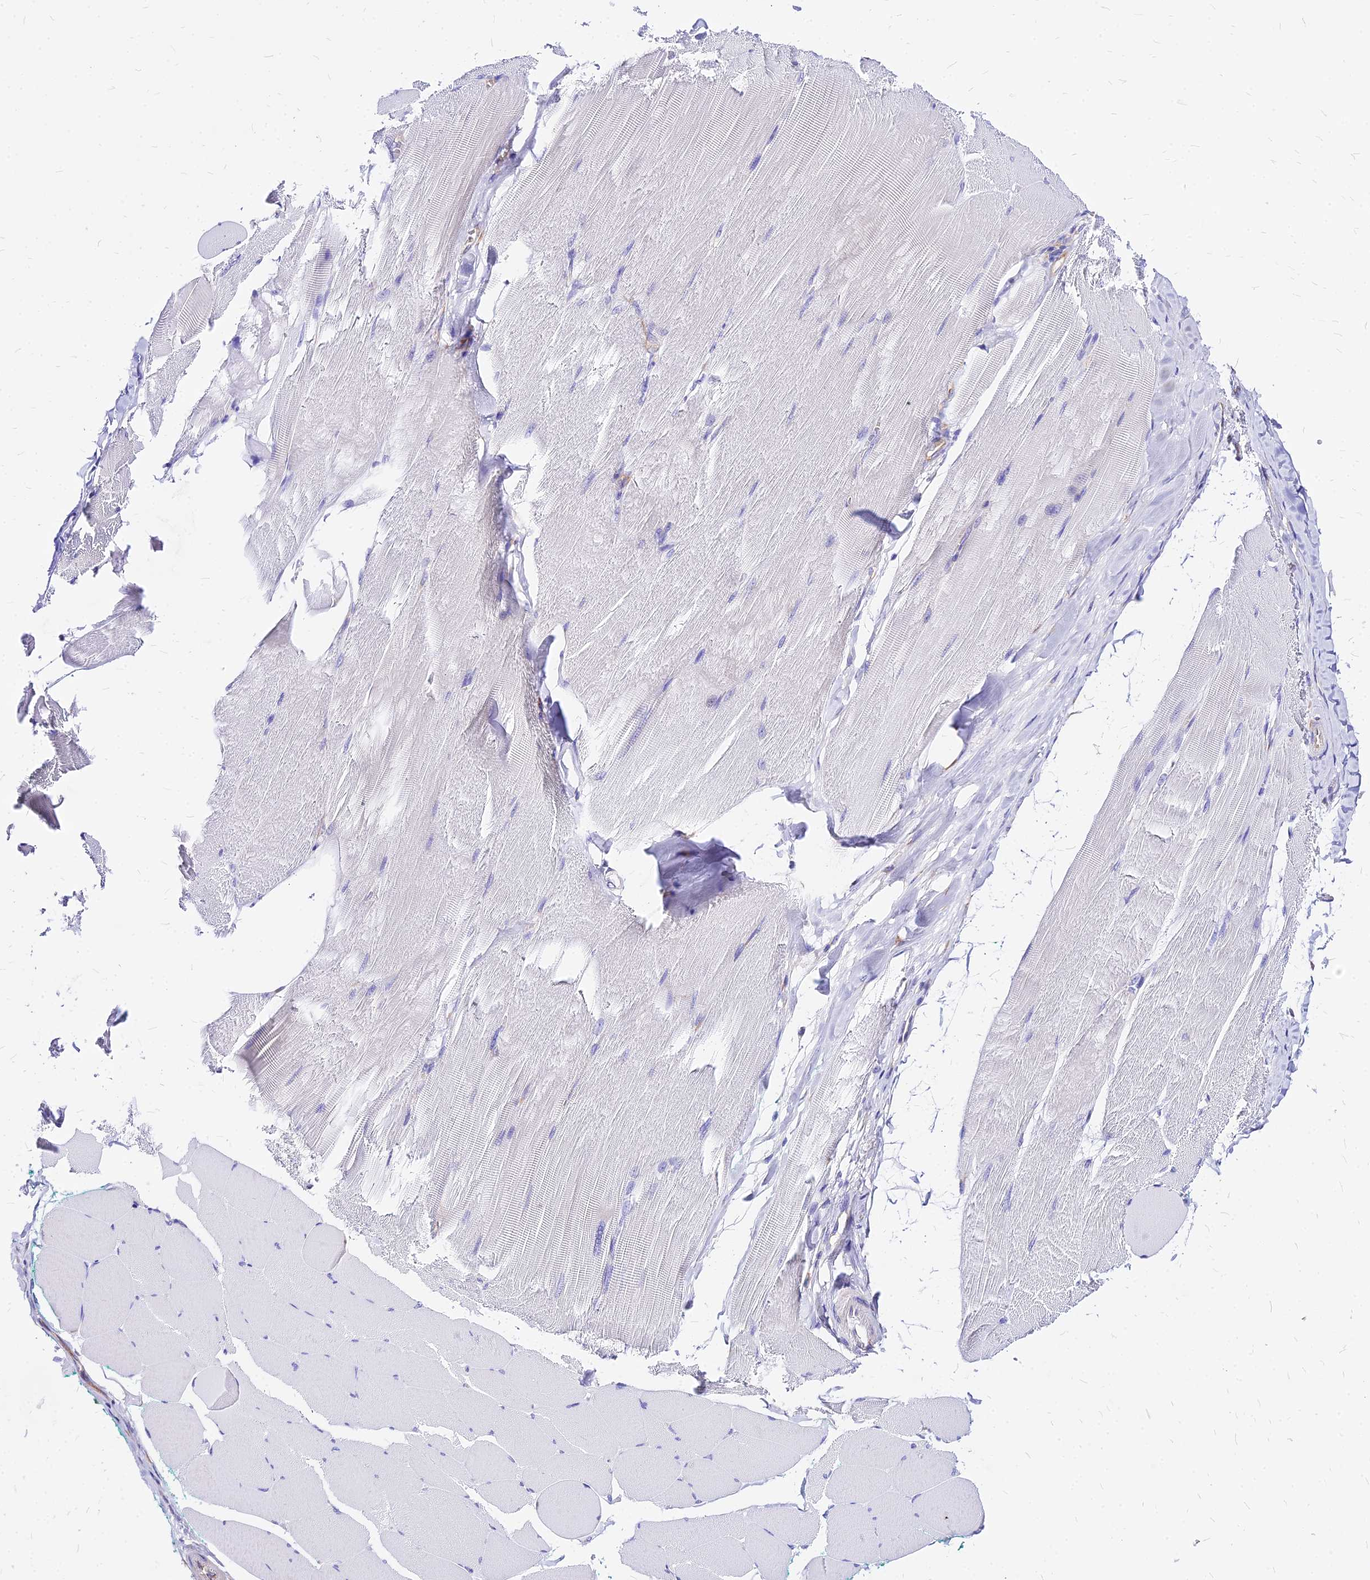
{"staining": {"intensity": "negative", "quantity": "none", "location": "none"}, "tissue": "skeletal muscle", "cell_type": "Myocytes", "image_type": "normal", "snomed": [{"axis": "morphology", "description": "Normal tissue, NOS"}, {"axis": "morphology", "description": "Squamous cell carcinoma, NOS"}, {"axis": "topography", "description": "Skeletal muscle"}], "caption": "Myocytes show no significant protein expression in benign skeletal muscle. (Brightfield microscopy of DAB immunohistochemistry at high magnification).", "gene": "RPL19", "patient": {"sex": "male", "age": 51}}